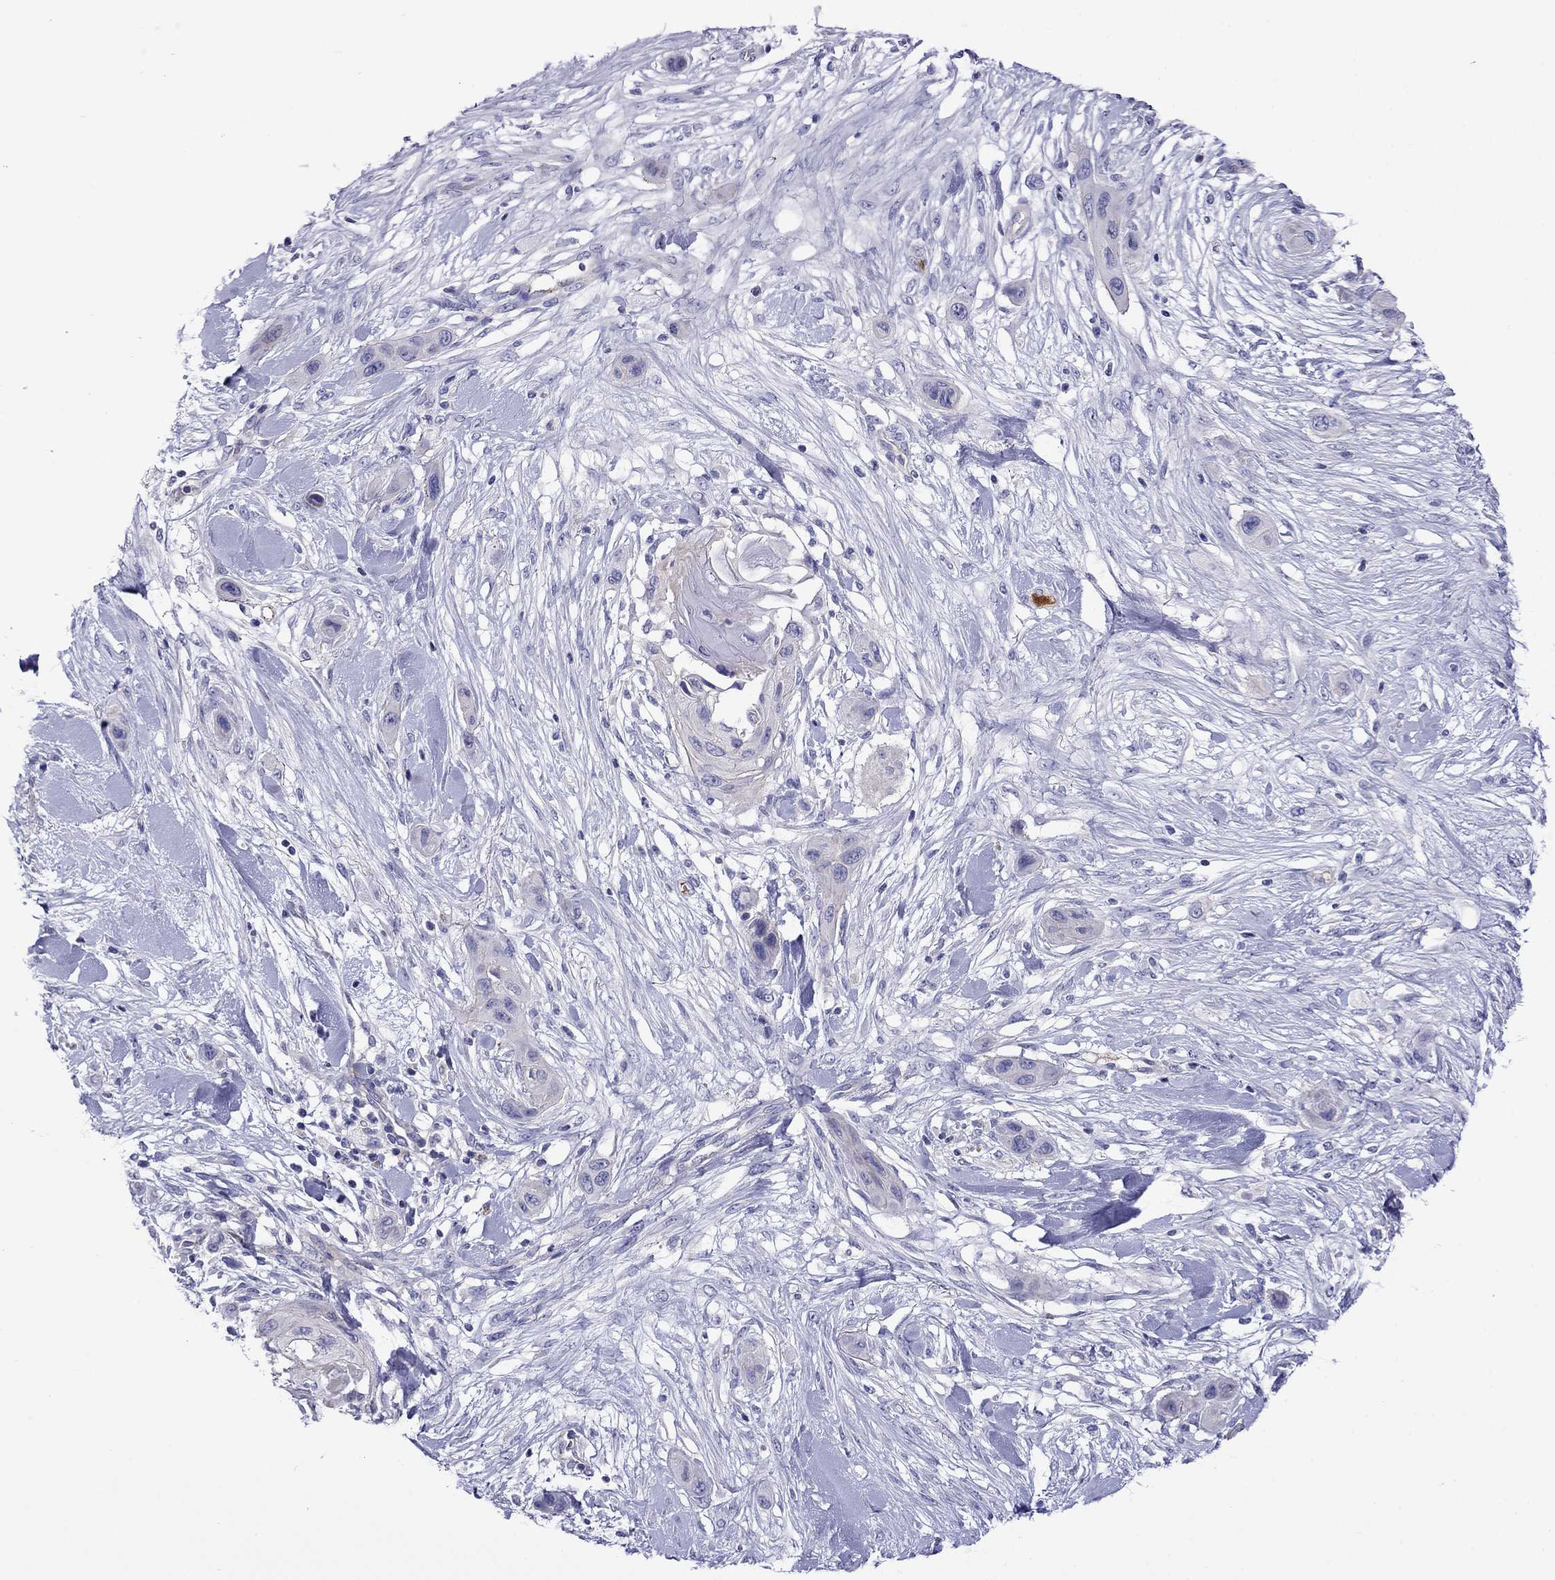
{"staining": {"intensity": "negative", "quantity": "none", "location": "none"}, "tissue": "skin cancer", "cell_type": "Tumor cells", "image_type": "cancer", "snomed": [{"axis": "morphology", "description": "Squamous cell carcinoma, NOS"}, {"axis": "topography", "description": "Skin"}], "caption": "There is no significant expression in tumor cells of squamous cell carcinoma (skin). (DAB IHC, high magnification).", "gene": "STAR", "patient": {"sex": "male", "age": 79}}